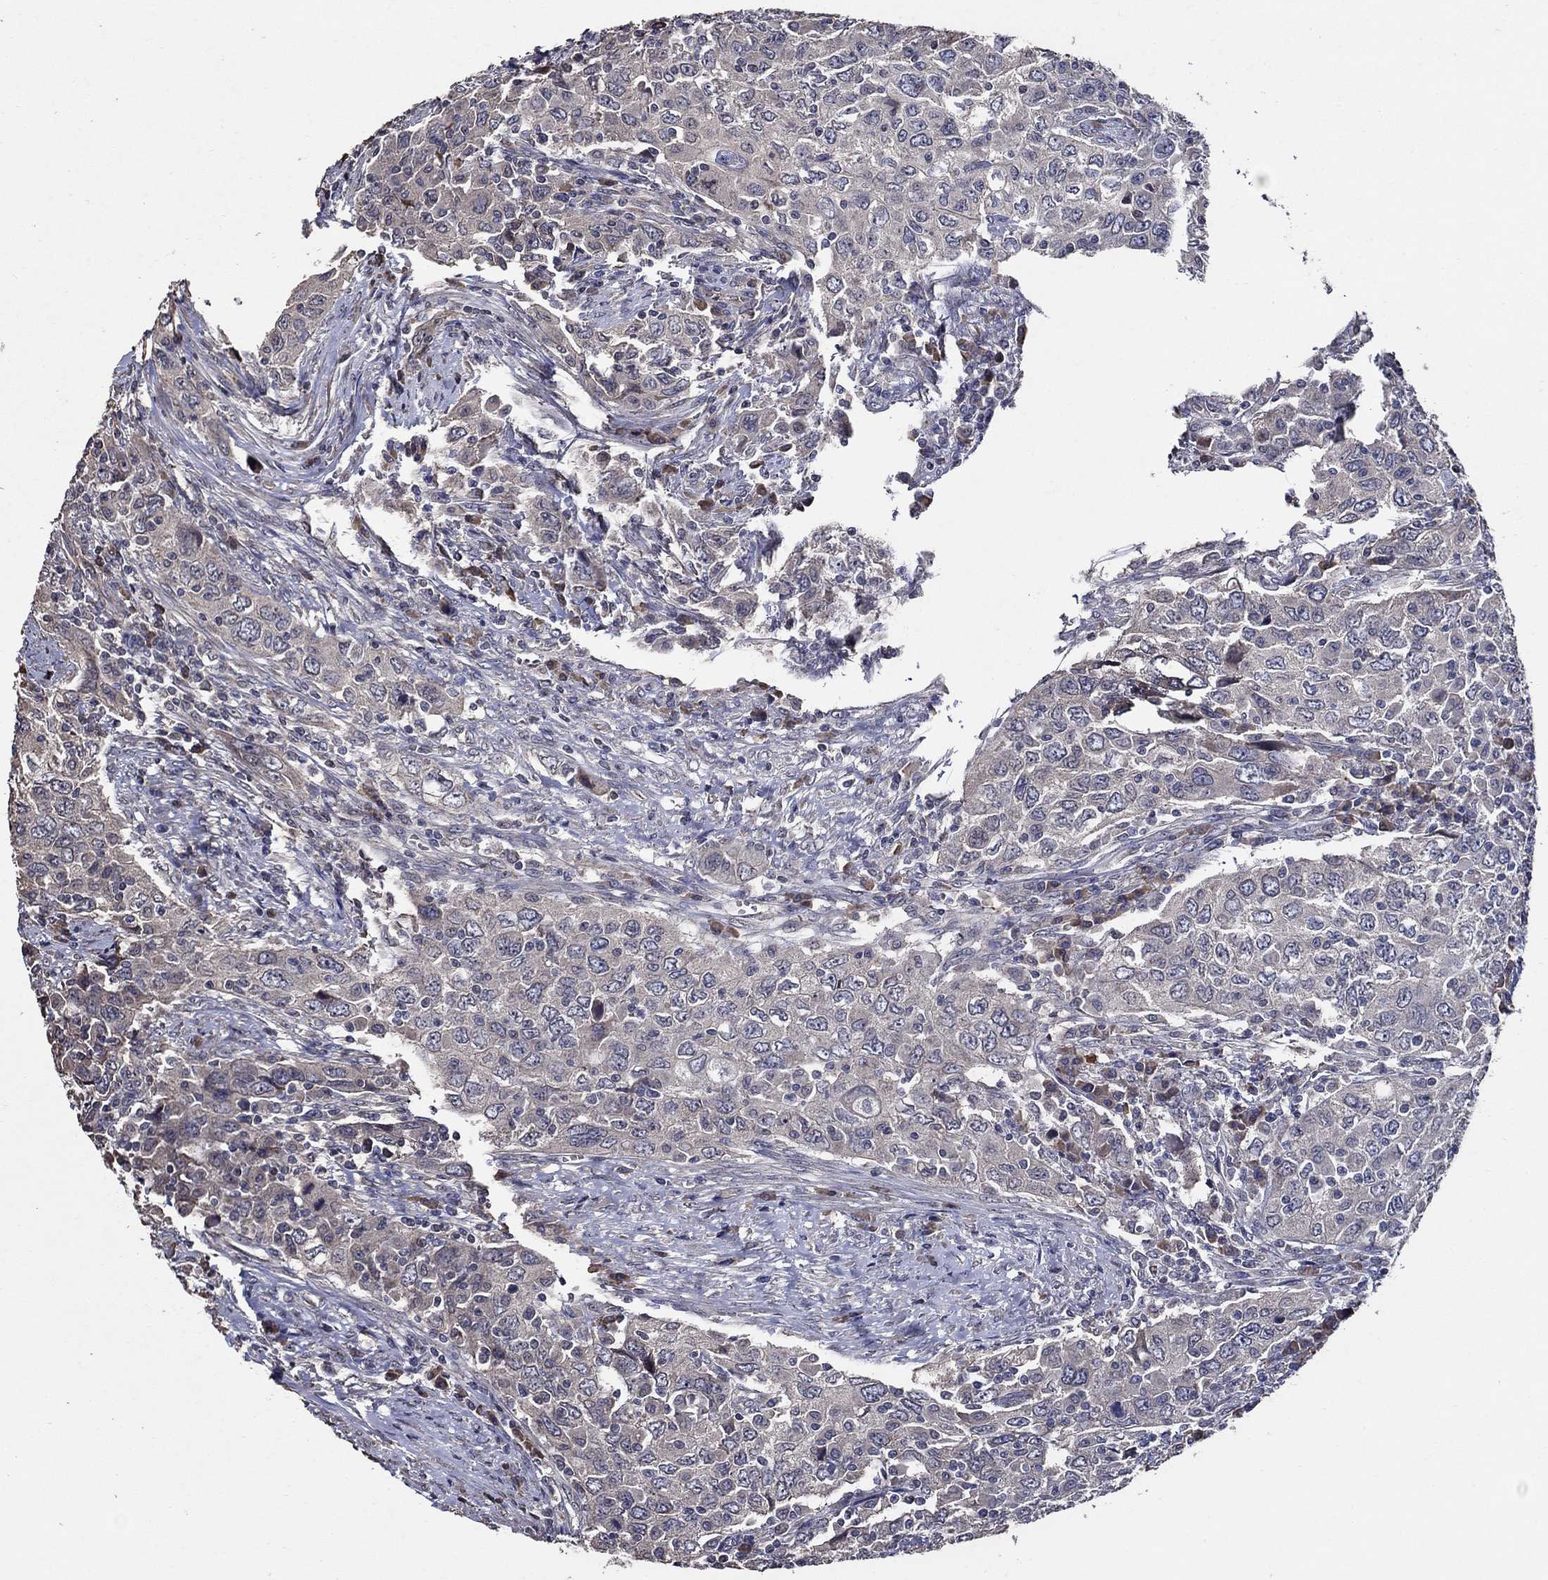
{"staining": {"intensity": "weak", "quantity": "<25%", "location": "cytoplasmic/membranous"}, "tissue": "urothelial cancer", "cell_type": "Tumor cells", "image_type": "cancer", "snomed": [{"axis": "morphology", "description": "Urothelial carcinoma, High grade"}, {"axis": "topography", "description": "Urinary bladder"}], "caption": "This is a image of immunohistochemistry staining of urothelial cancer, which shows no positivity in tumor cells.", "gene": "HAP1", "patient": {"sex": "male", "age": 76}}